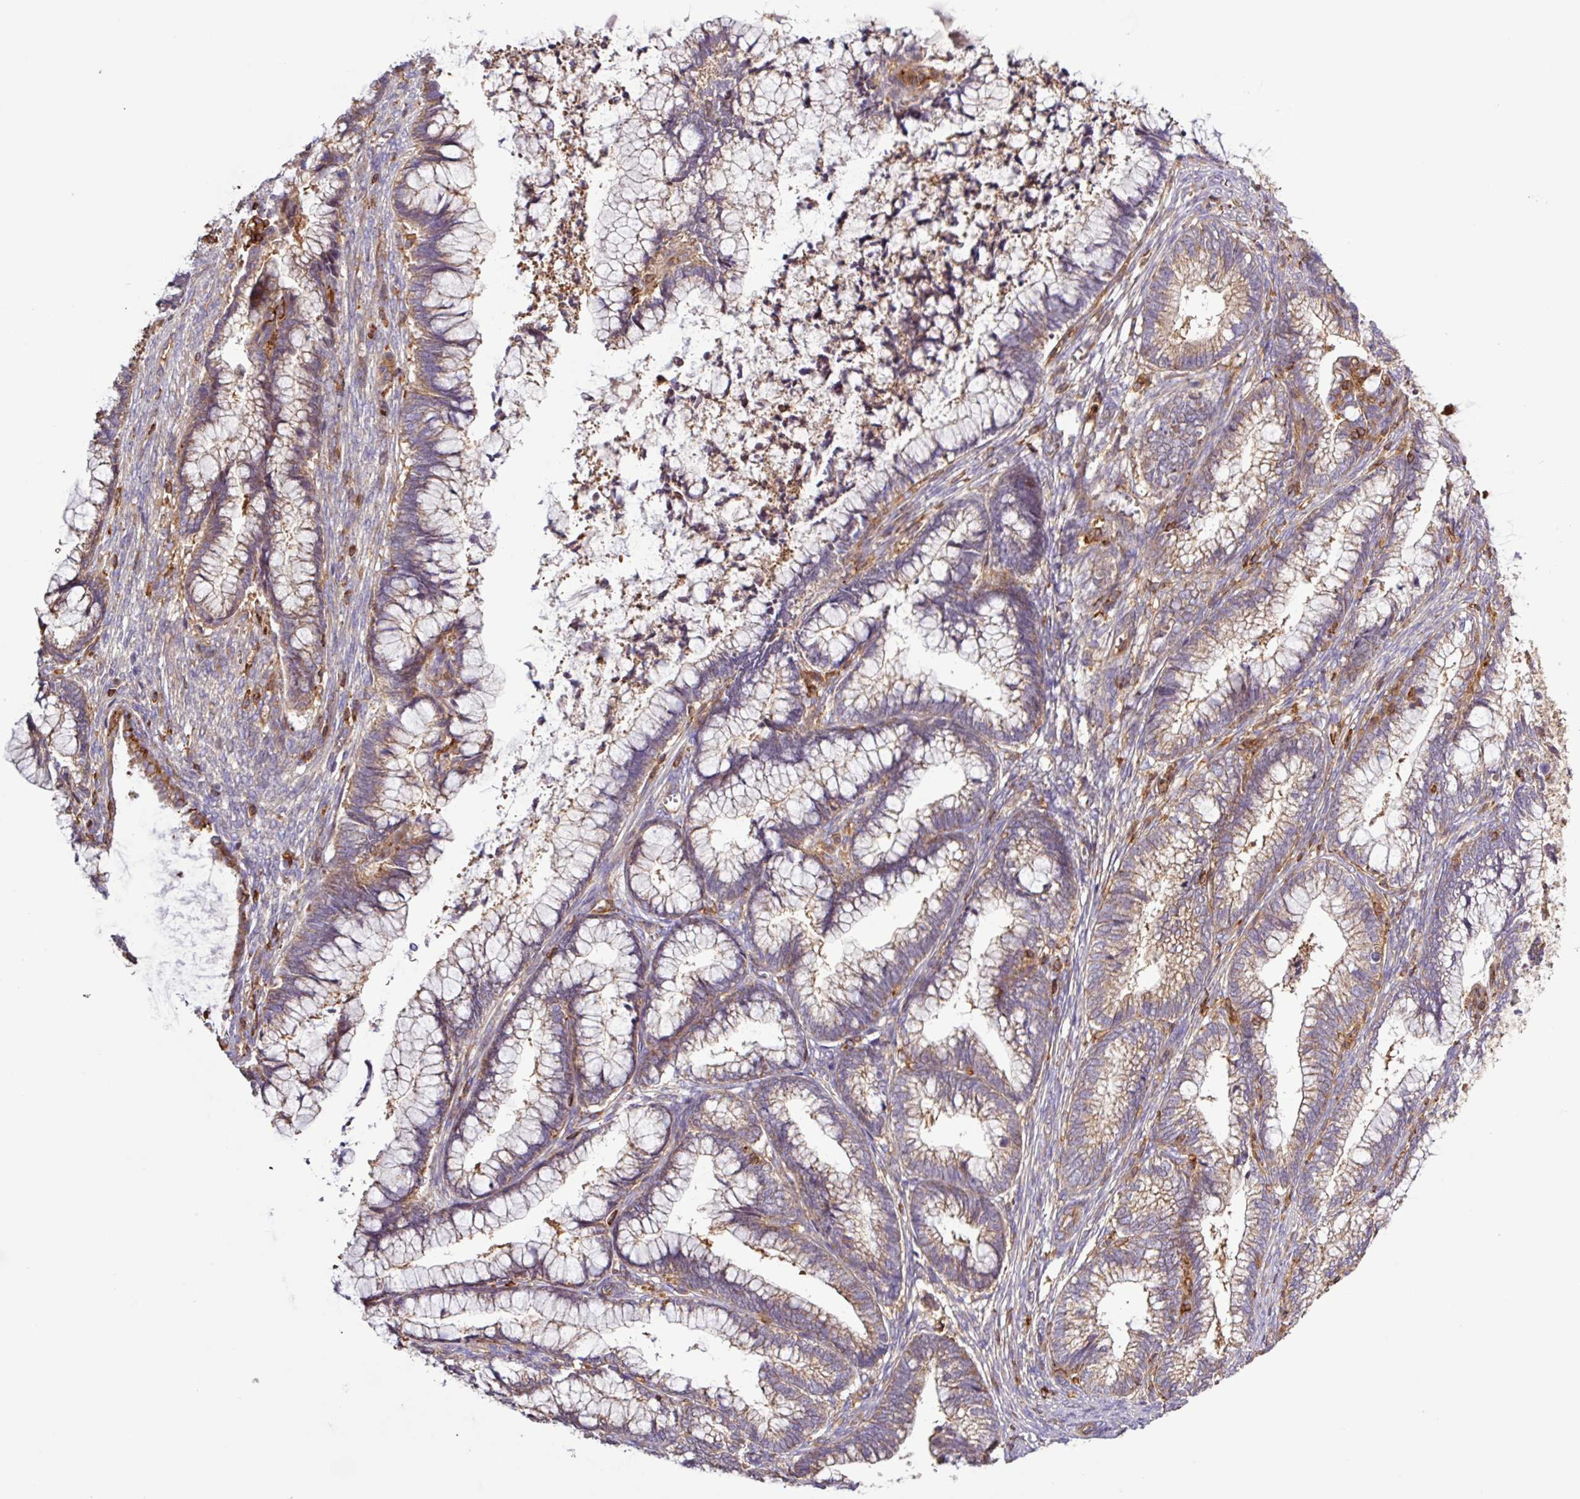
{"staining": {"intensity": "moderate", "quantity": ">75%", "location": "cytoplasmic/membranous"}, "tissue": "cervical cancer", "cell_type": "Tumor cells", "image_type": "cancer", "snomed": [{"axis": "morphology", "description": "Adenocarcinoma, NOS"}, {"axis": "topography", "description": "Cervix"}], "caption": "About >75% of tumor cells in cervical adenocarcinoma demonstrate moderate cytoplasmic/membranous protein positivity as visualized by brown immunohistochemical staining.", "gene": "ACTR3", "patient": {"sex": "female", "age": 44}}